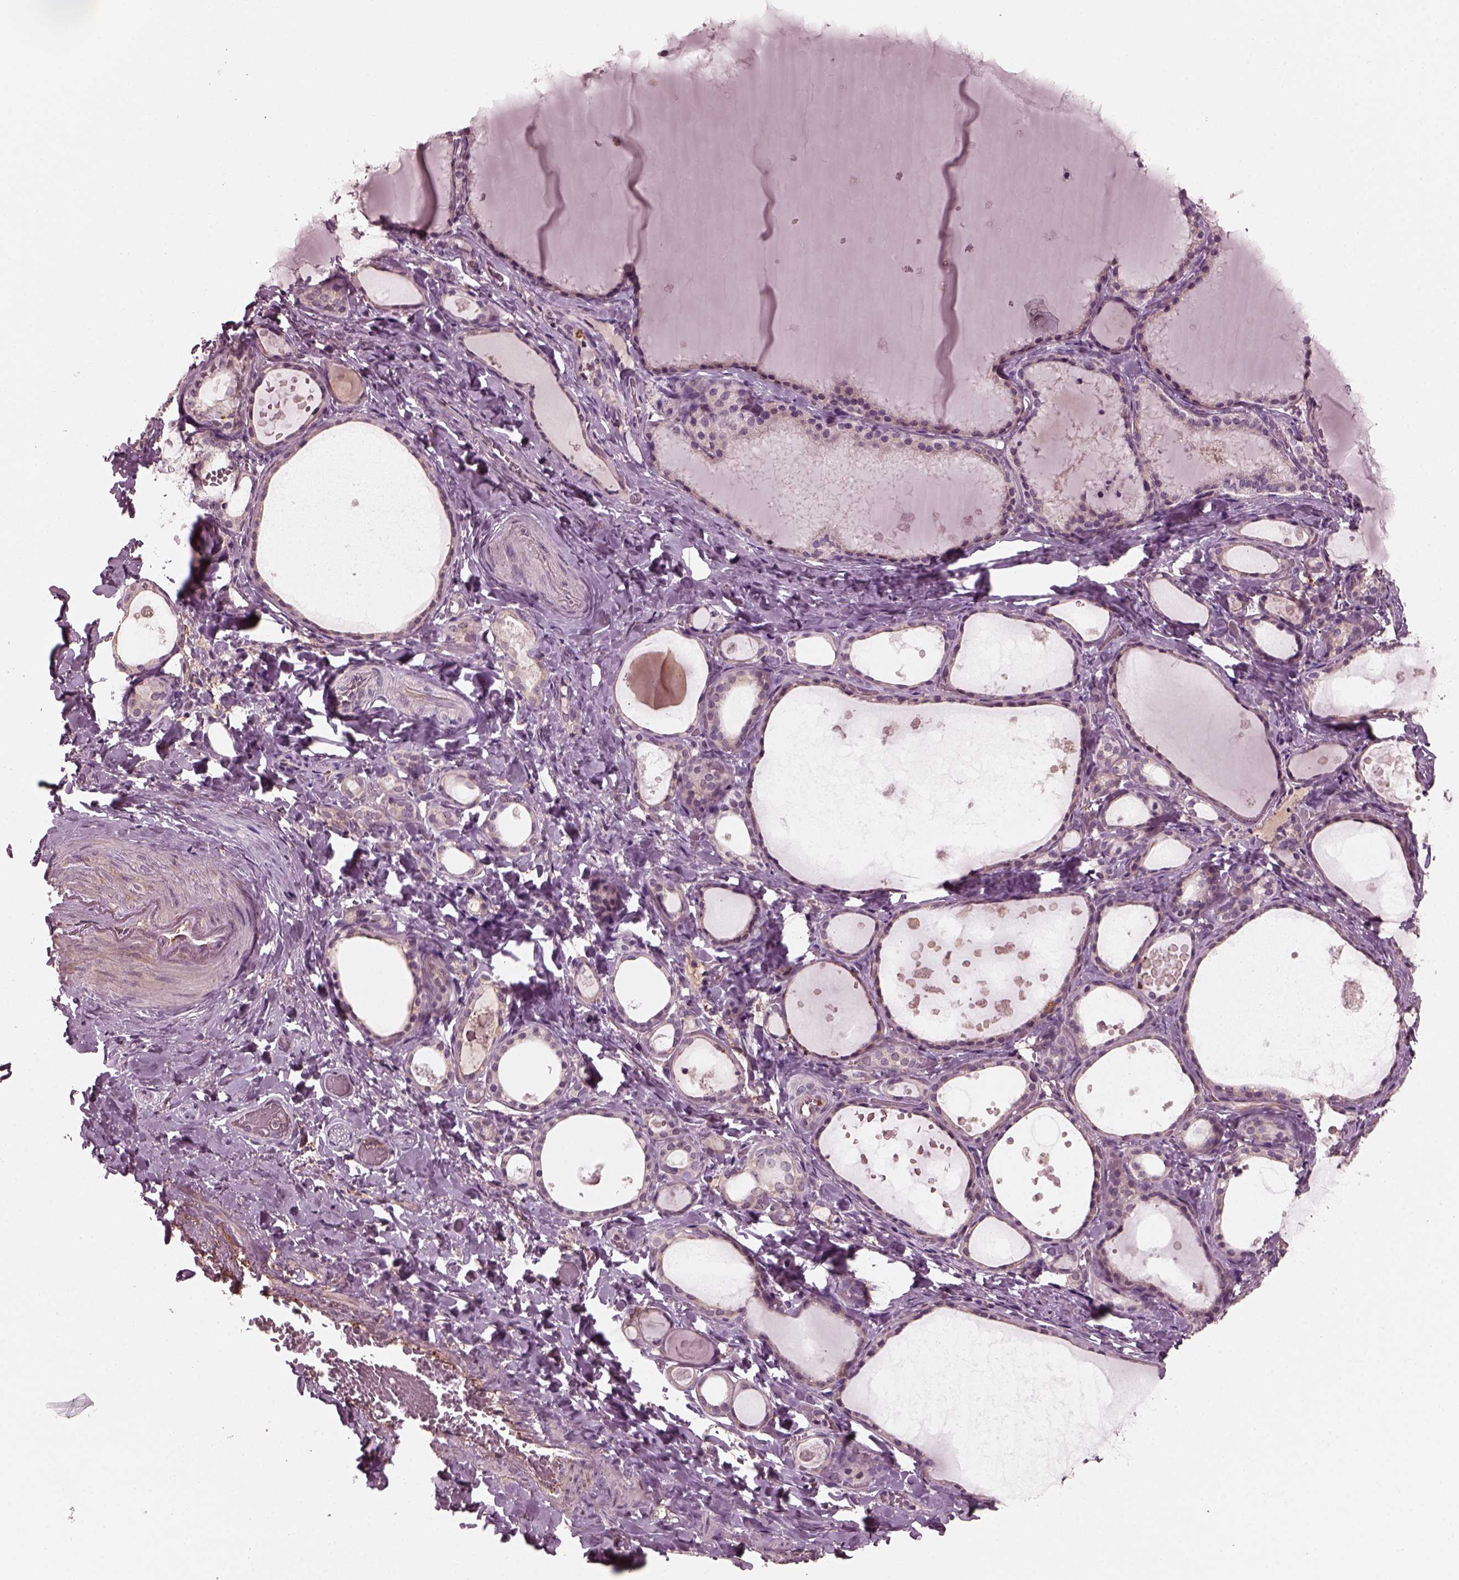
{"staining": {"intensity": "weak", "quantity": "<25%", "location": "cytoplasmic/membranous"}, "tissue": "thyroid gland", "cell_type": "Glandular cells", "image_type": "normal", "snomed": [{"axis": "morphology", "description": "Normal tissue, NOS"}, {"axis": "topography", "description": "Thyroid gland"}], "caption": "Immunohistochemical staining of normal thyroid gland demonstrates no significant positivity in glandular cells.", "gene": "PORCN", "patient": {"sex": "female", "age": 56}}